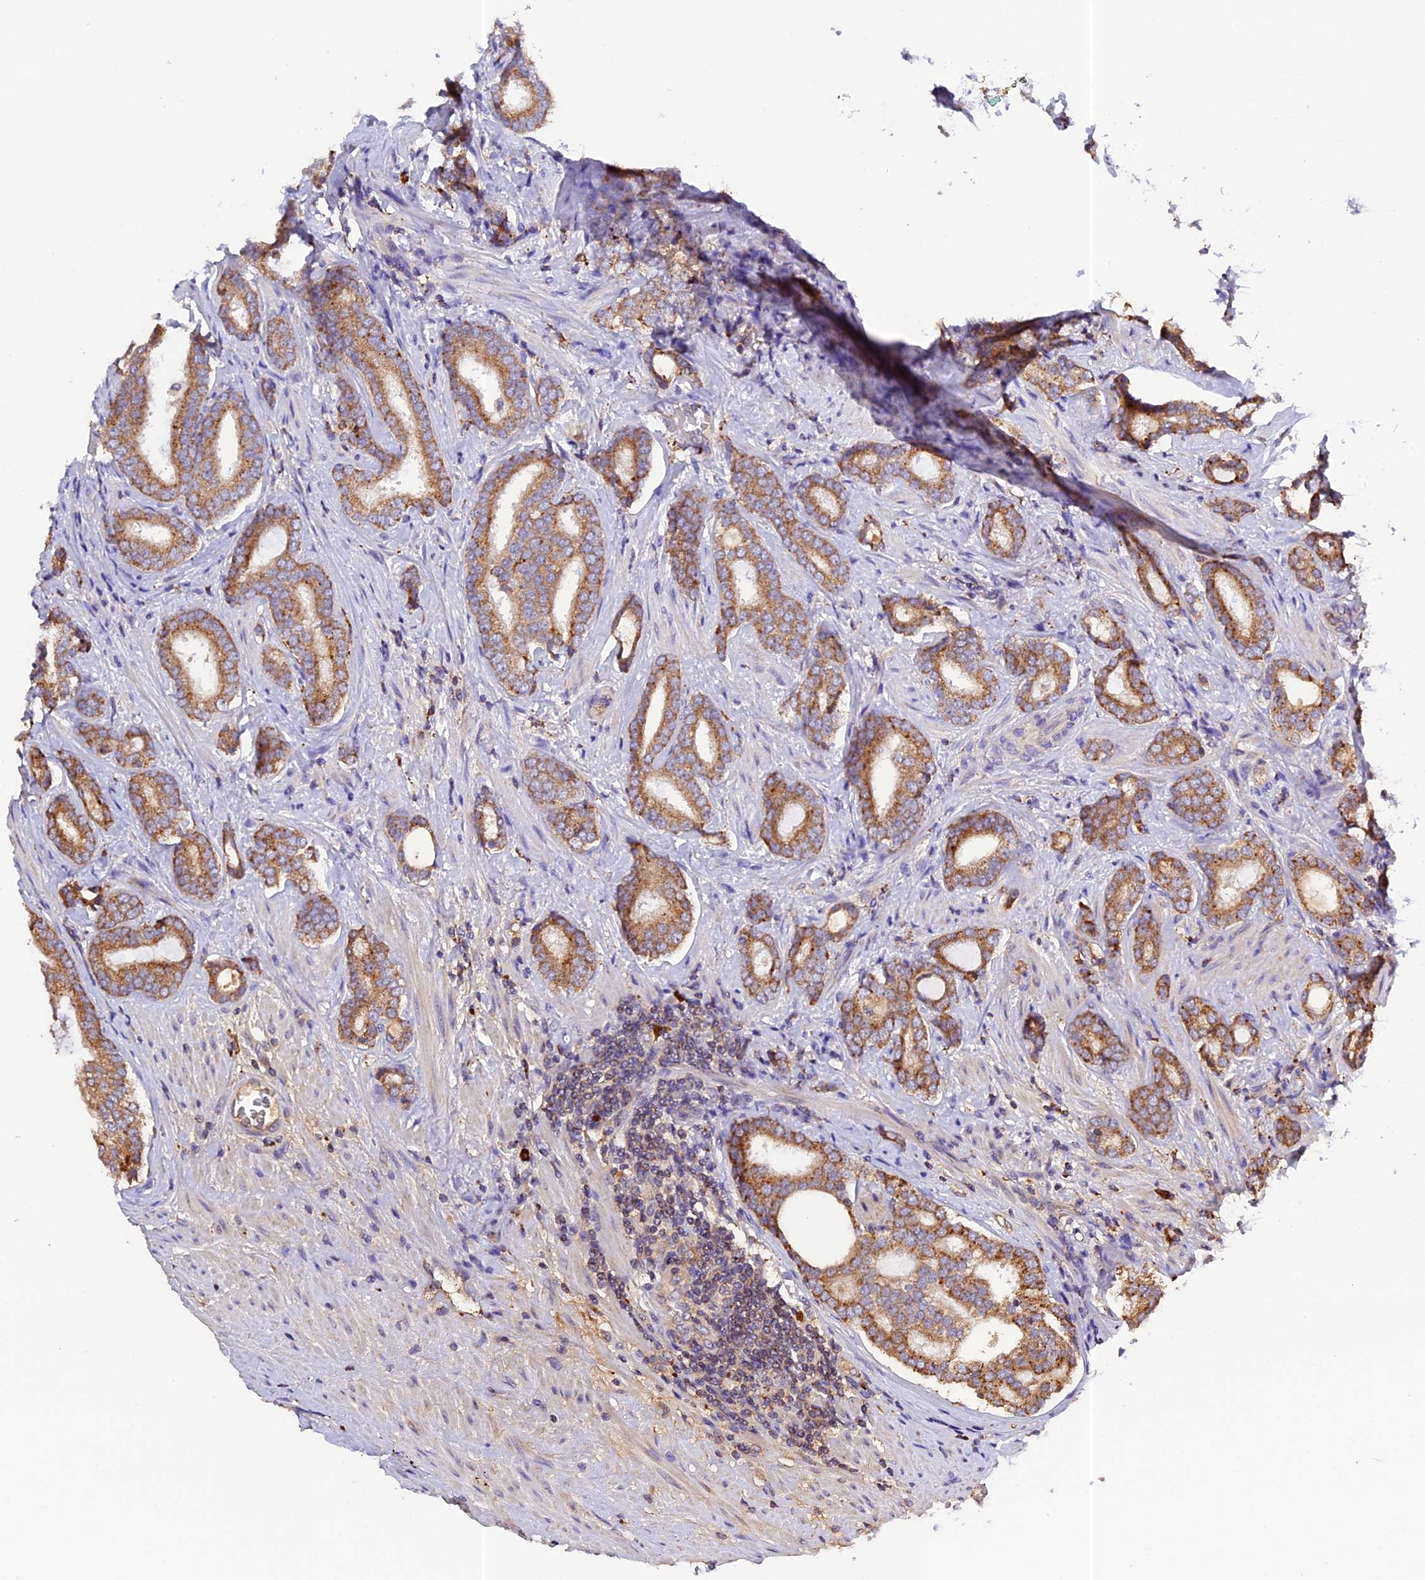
{"staining": {"intensity": "moderate", "quantity": ">75%", "location": "cytoplasmic/membranous"}, "tissue": "prostate cancer", "cell_type": "Tumor cells", "image_type": "cancer", "snomed": [{"axis": "morphology", "description": "Adenocarcinoma, High grade"}, {"axis": "topography", "description": "Prostate"}], "caption": "IHC of prostate cancer (adenocarcinoma (high-grade)) reveals medium levels of moderate cytoplasmic/membranous positivity in about >75% of tumor cells.", "gene": "METTL22", "patient": {"sex": "male", "age": 63}}